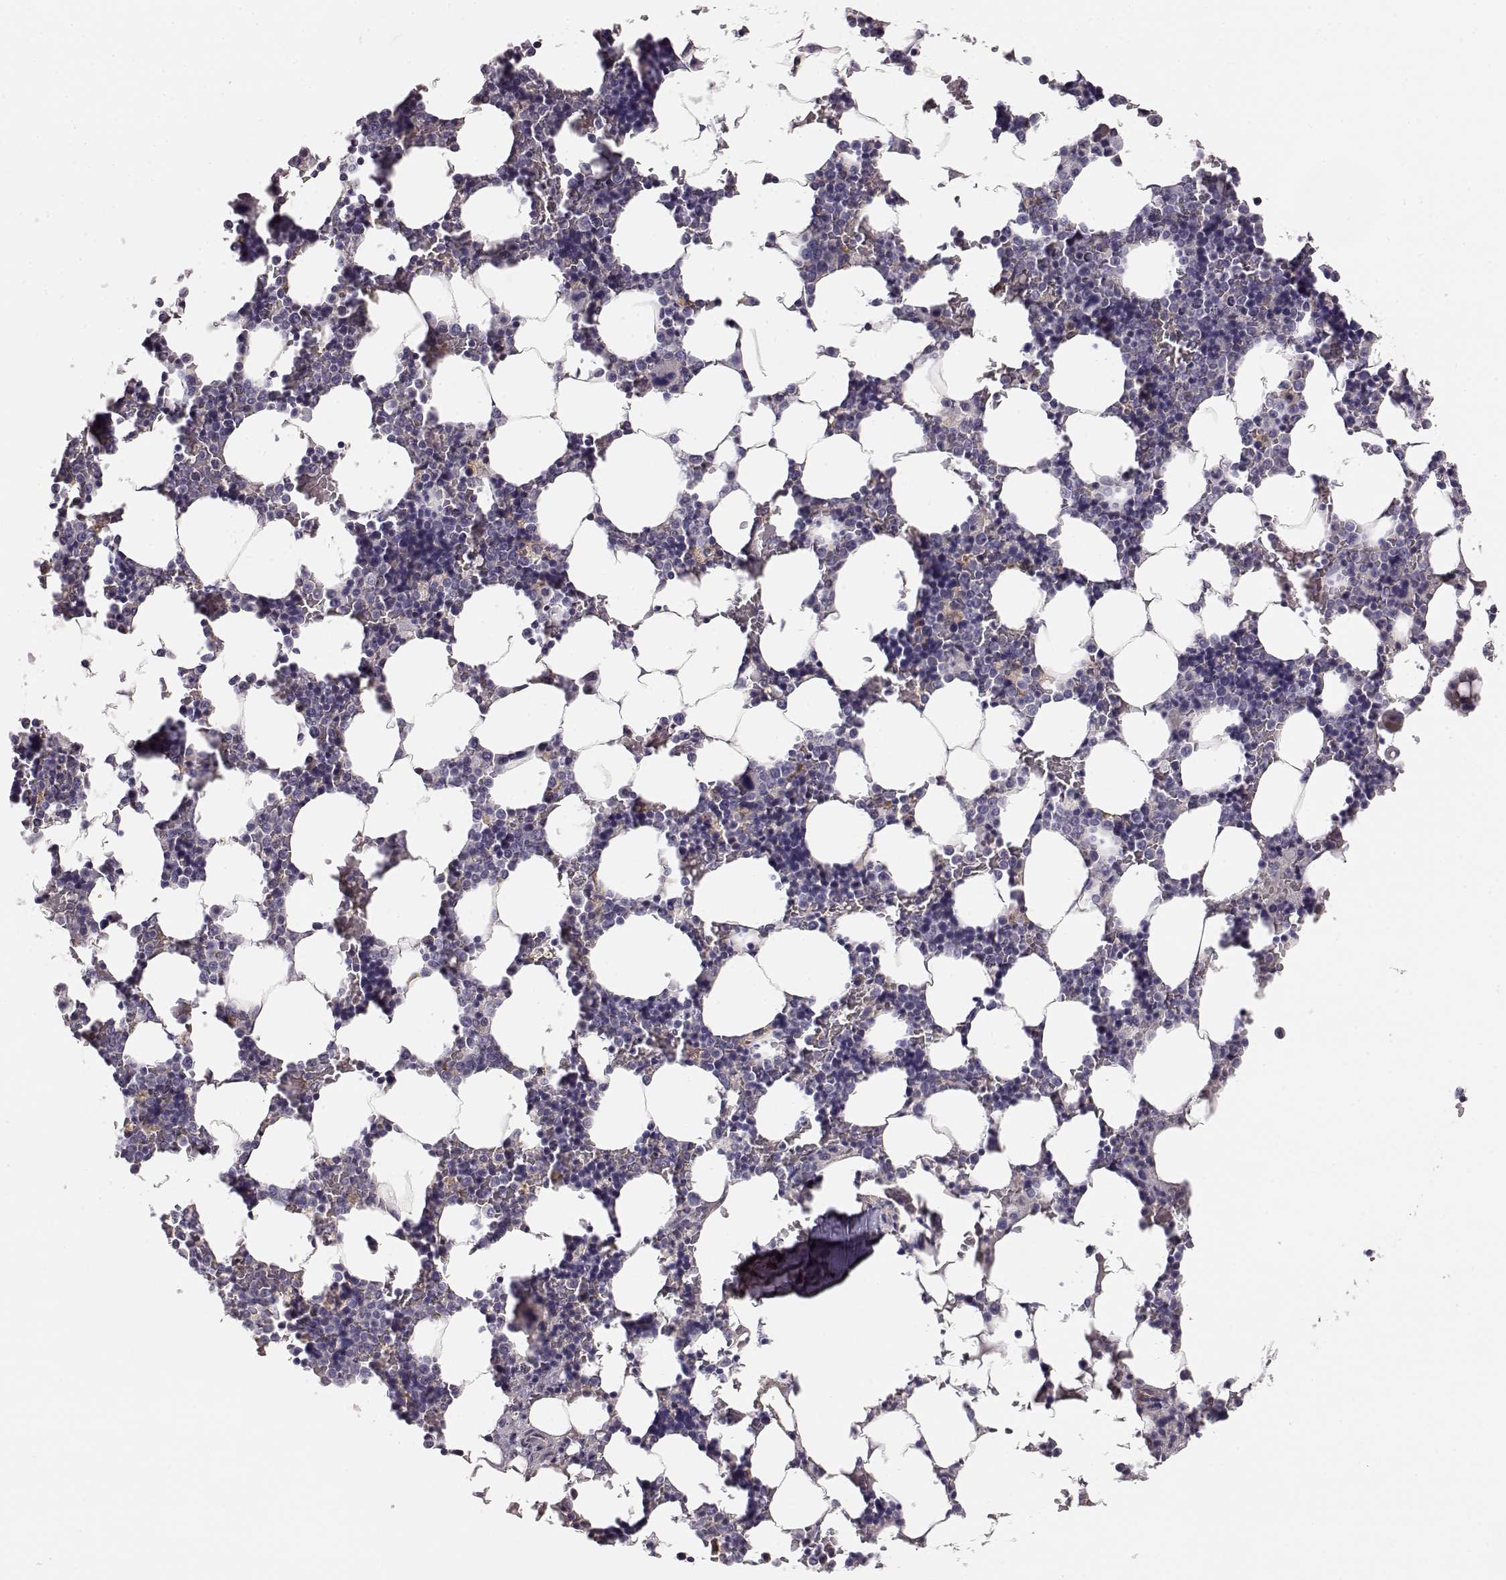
{"staining": {"intensity": "negative", "quantity": "none", "location": "none"}, "tissue": "bone marrow", "cell_type": "Hematopoietic cells", "image_type": "normal", "snomed": [{"axis": "morphology", "description": "Normal tissue, NOS"}, {"axis": "topography", "description": "Bone marrow"}], "caption": "Immunohistochemistry (IHC) image of normal human bone marrow stained for a protein (brown), which shows no positivity in hematopoietic cells.", "gene": "GPR50", "patient": {"sex": "male", "age": 51}}